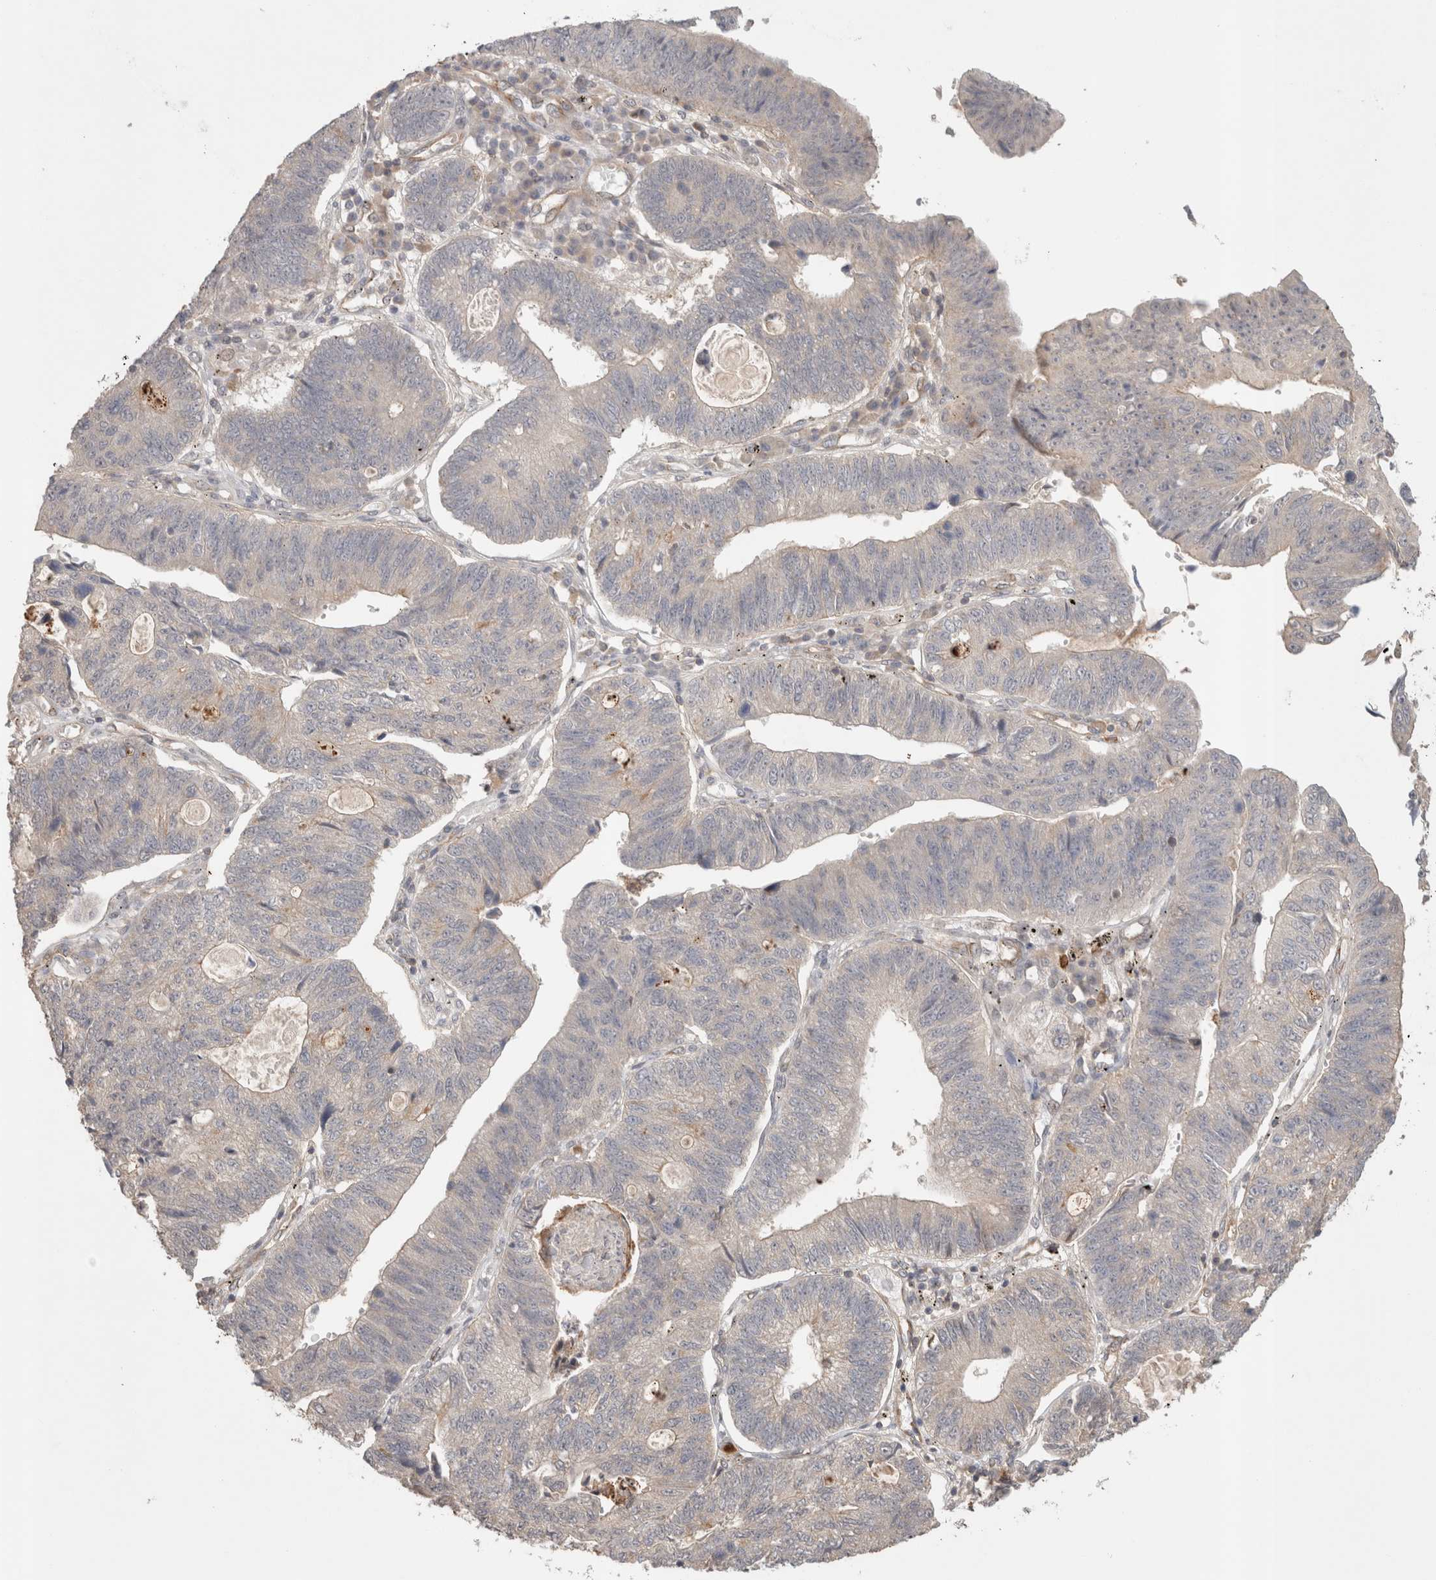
{"staining": {"intensity": "negative", "quantity": "none", "location": "none"}, "tissue": "stomach cancer", "cell_type": "Tumor cells", "image_type": "cancer", "snomed": [{"axis": "morphology", "description": "Adenocarcinoma, NOS"}, {"axis": "topography", "description": "Stomach"}], "caption": "Immunohistochemistry (IHC) of human stomach cancer (adenocarcinoma) reveals no expression in tumor cells. (DAB immunohistochemistry (IHC) with hematoxylin counter stain).", "gene": "HSPG2", "patient": {"sex": "male", "age": 59}}